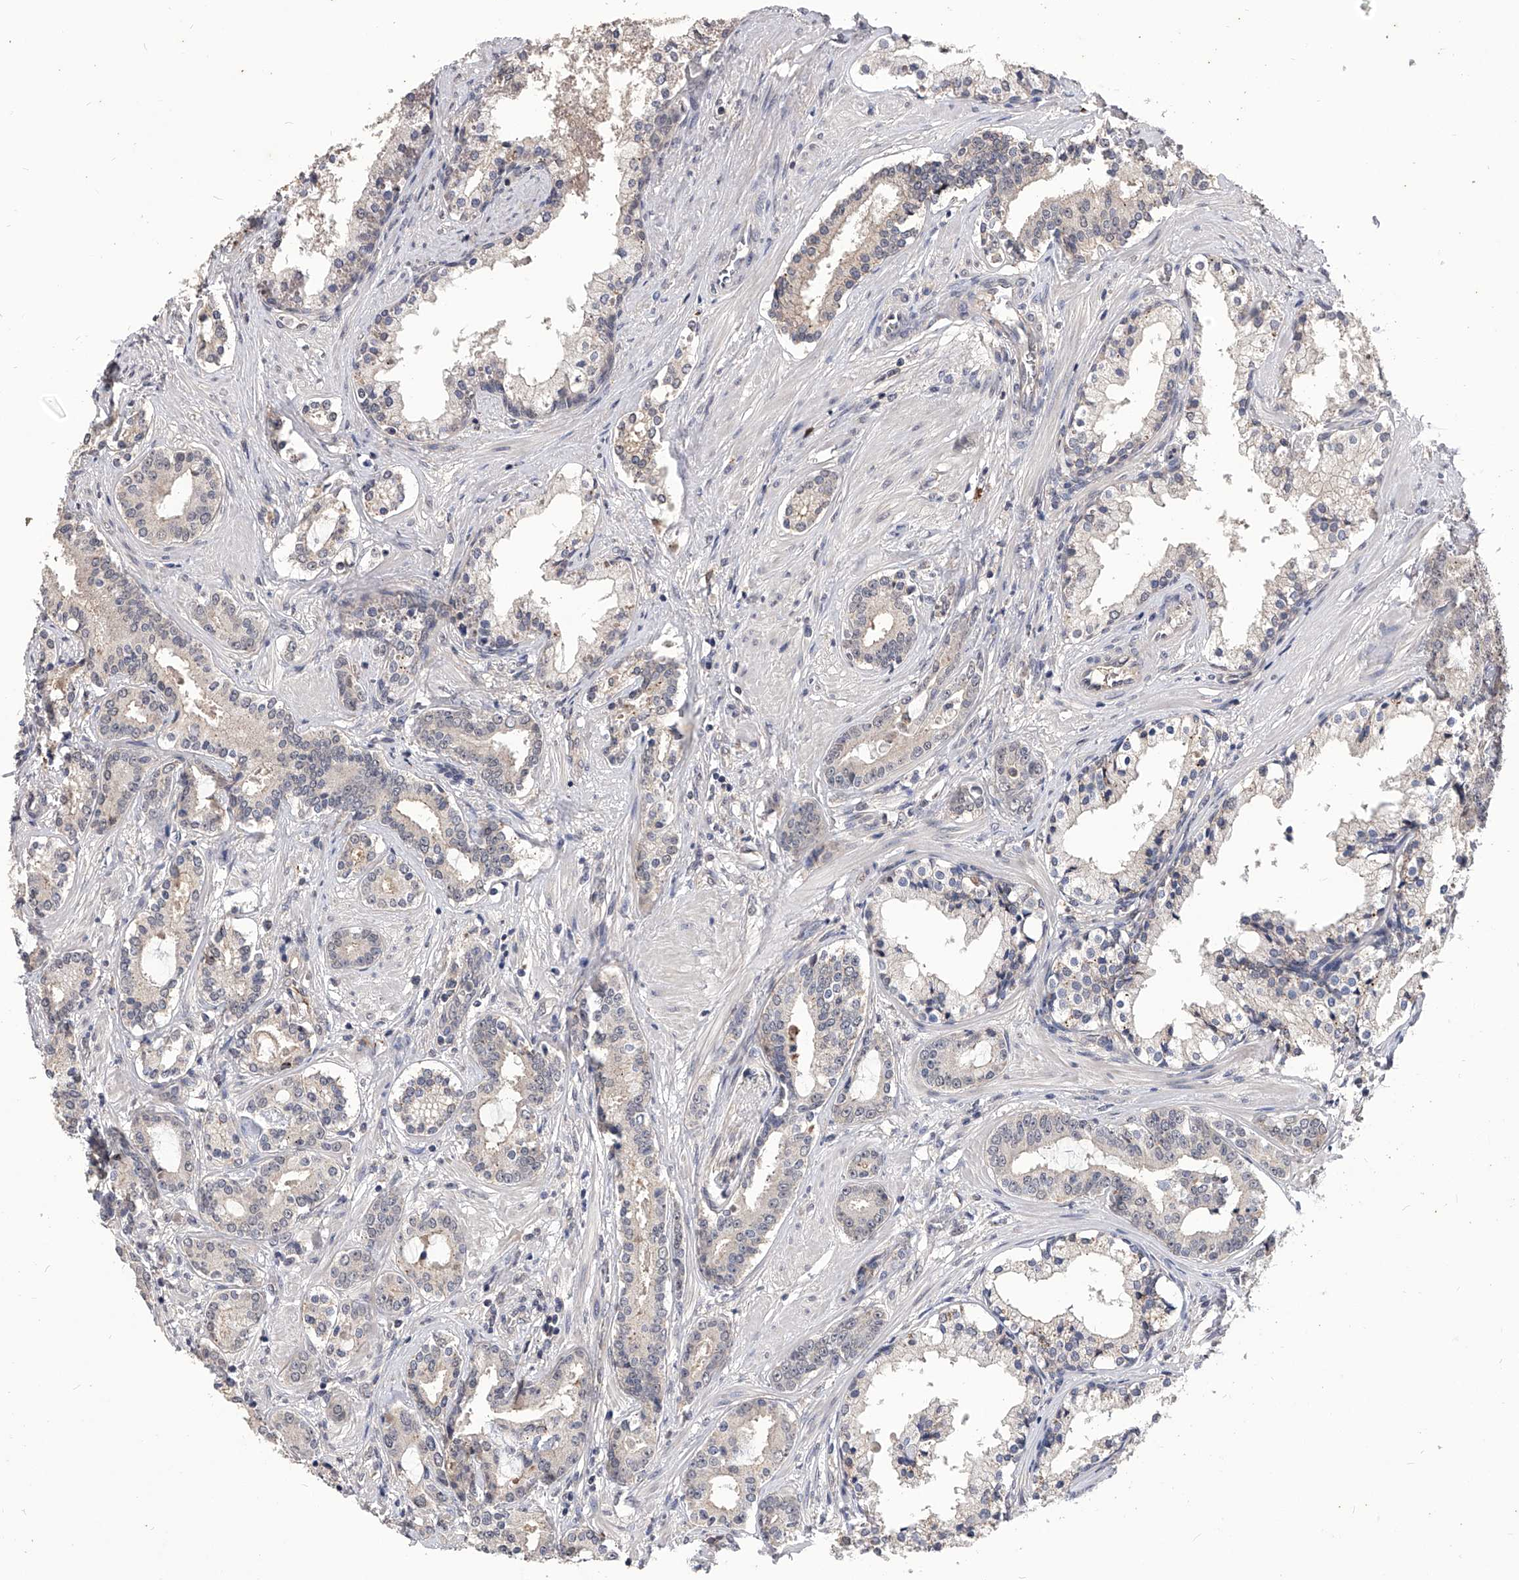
{"staining": {"intensity": "negative", "quantity": "none", "location": "none"}, "tissue": "prostate cancer", "cell_type": "Tumor cells", "image_type": "cancer", "snomed": [{"axis": "morphology", "description": "Adenocarcinoma, High grade"}, {"axis": "topography", "description": "Prostate"}], "caption": "A micrograph of human prostate high-grade adenocarcinoma is negative for staining in tumor cells.", "gene": "CFAP410", "patient": {"sex": "male", "age": 58}}